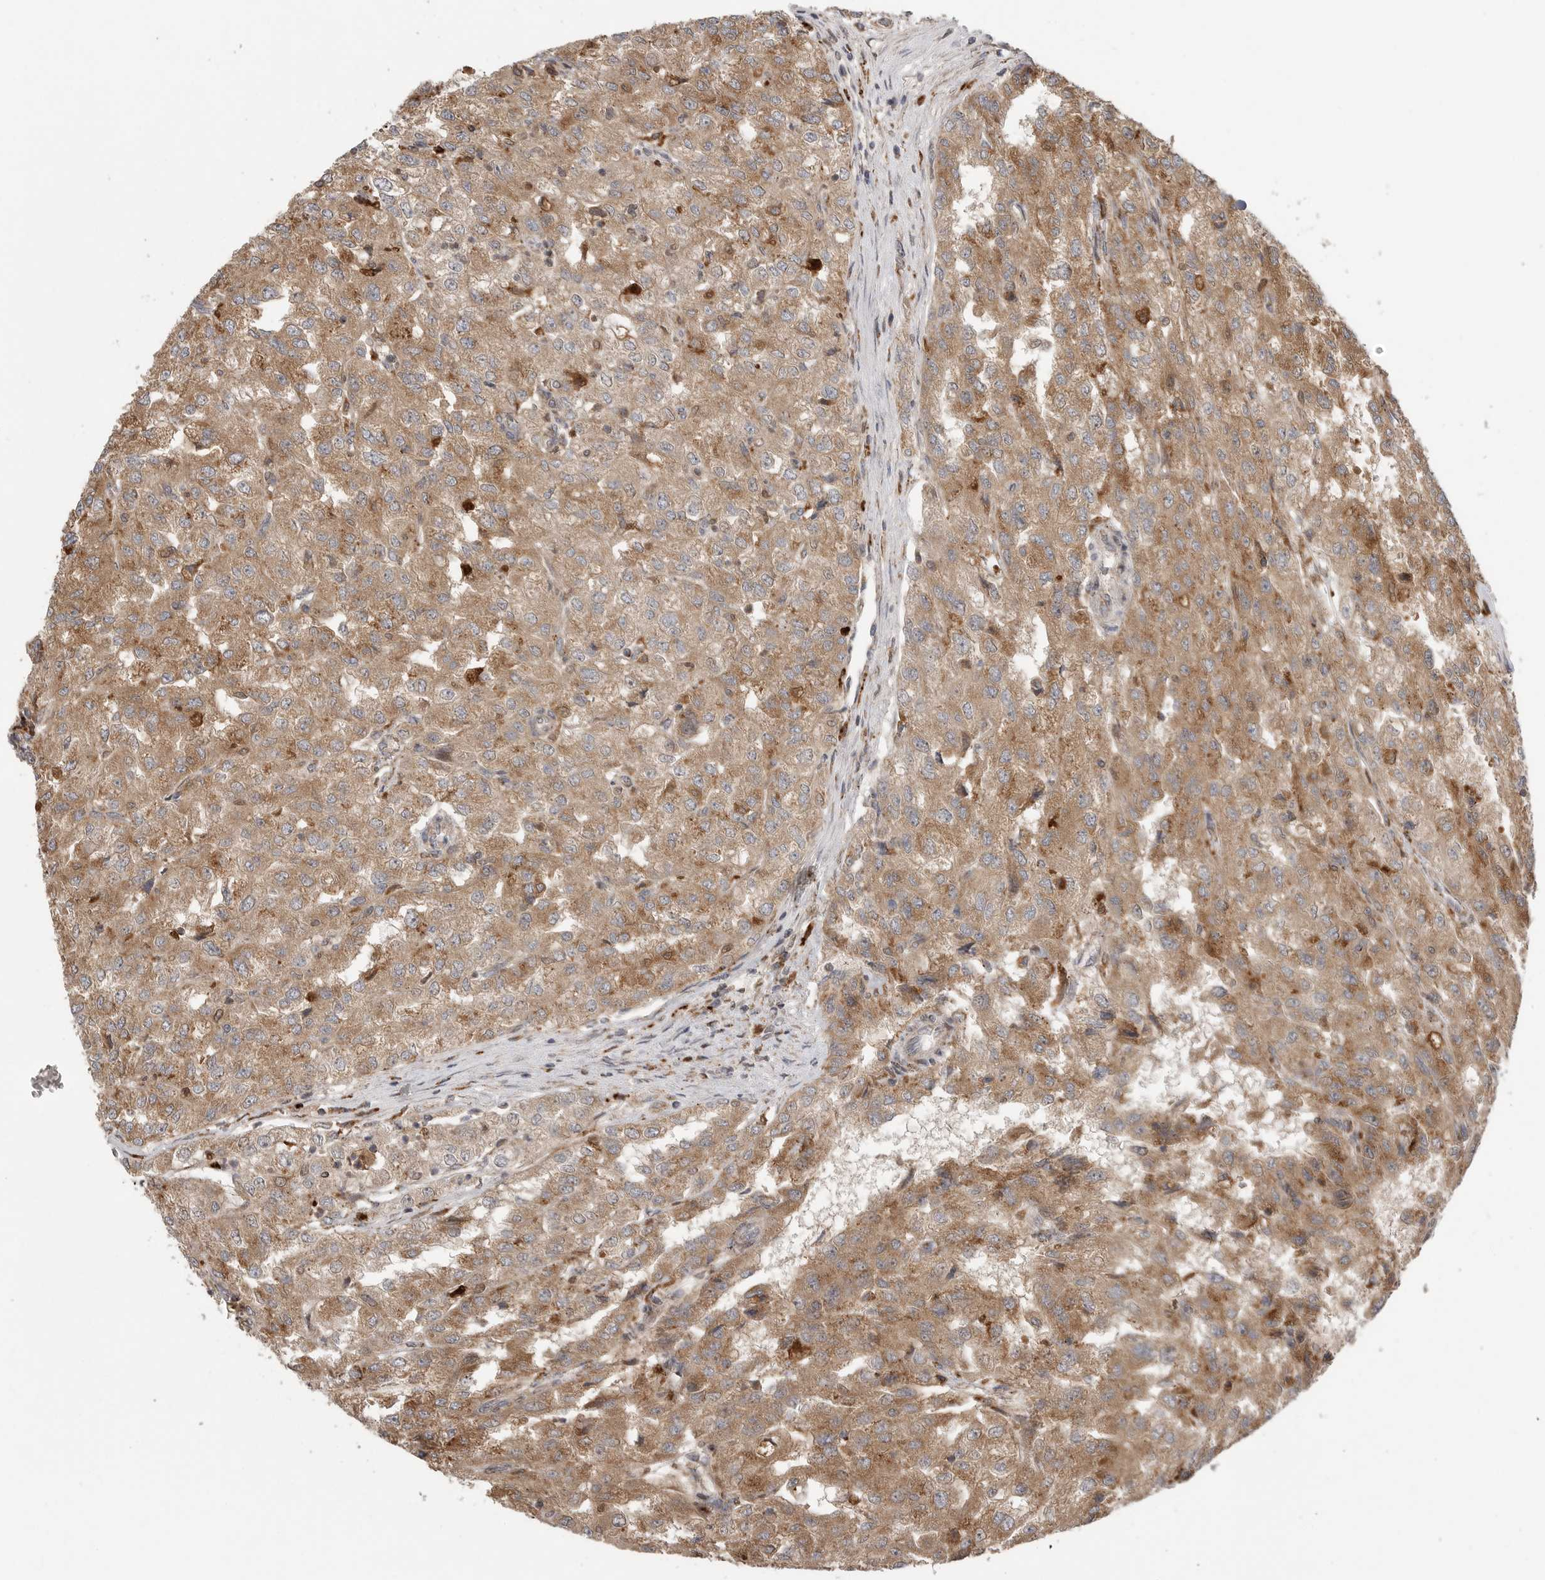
{"staining": {"intensity": "moderate", "quantity": ">75%", "location": "cytoplasmic/membranous"}, "tissue": "renal cancer", "cell_type": "Tumor cells", "image_type": "cancer", "snomed": [{"axis": "morphology", "description": "Adenocarcinoma, NOS"}, {"axis": "topography", "description": "Kidney"}], "caption": "Brown immunohistochemical staining in renal cancer (adenocarcinoma) demonstrates moderate cytoplasmic/membranous expression in approximately >75% of tumor cells.", "gene": "GALNS", "patient": {"sex": "female", "age": 54}}